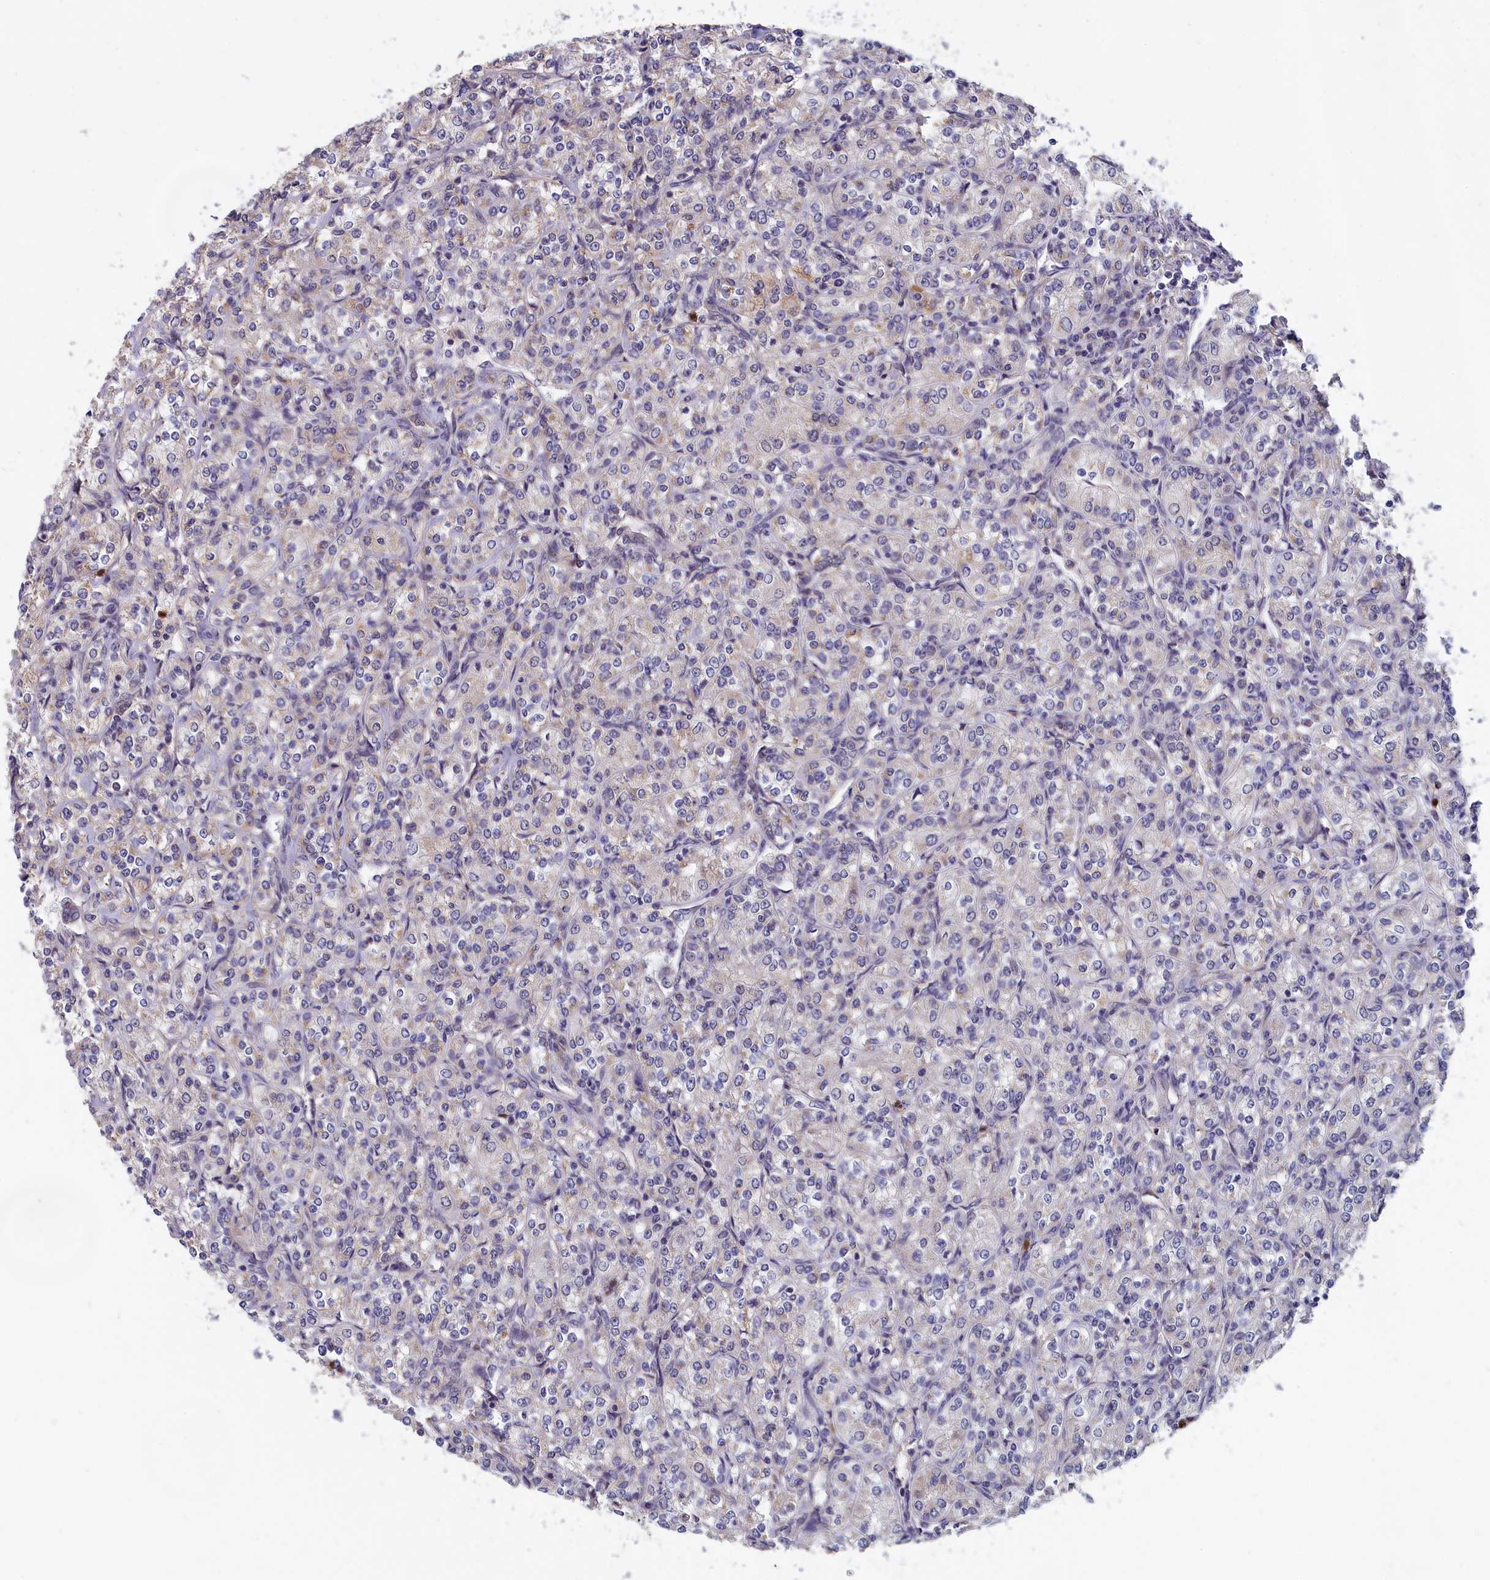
{"staining": {"intensity": "negative", "quantity": "none", "location": "none"}, "tissue": "renal cancer", "cell_type": "Tumor cells", "image_type": "cancer", "snomed": [{"axis": "morphology", "description": "Adenocarcinoma, NOS"}, {"axis": "topography", "description": "Kidney"}], "caption": "Human renal cancer stained for a protein using immunohistochemistry (IHC) displays no expression in tumor cells.", "gene": "EPB41L4B", "patient": {"sex": "male", "age": 77}}